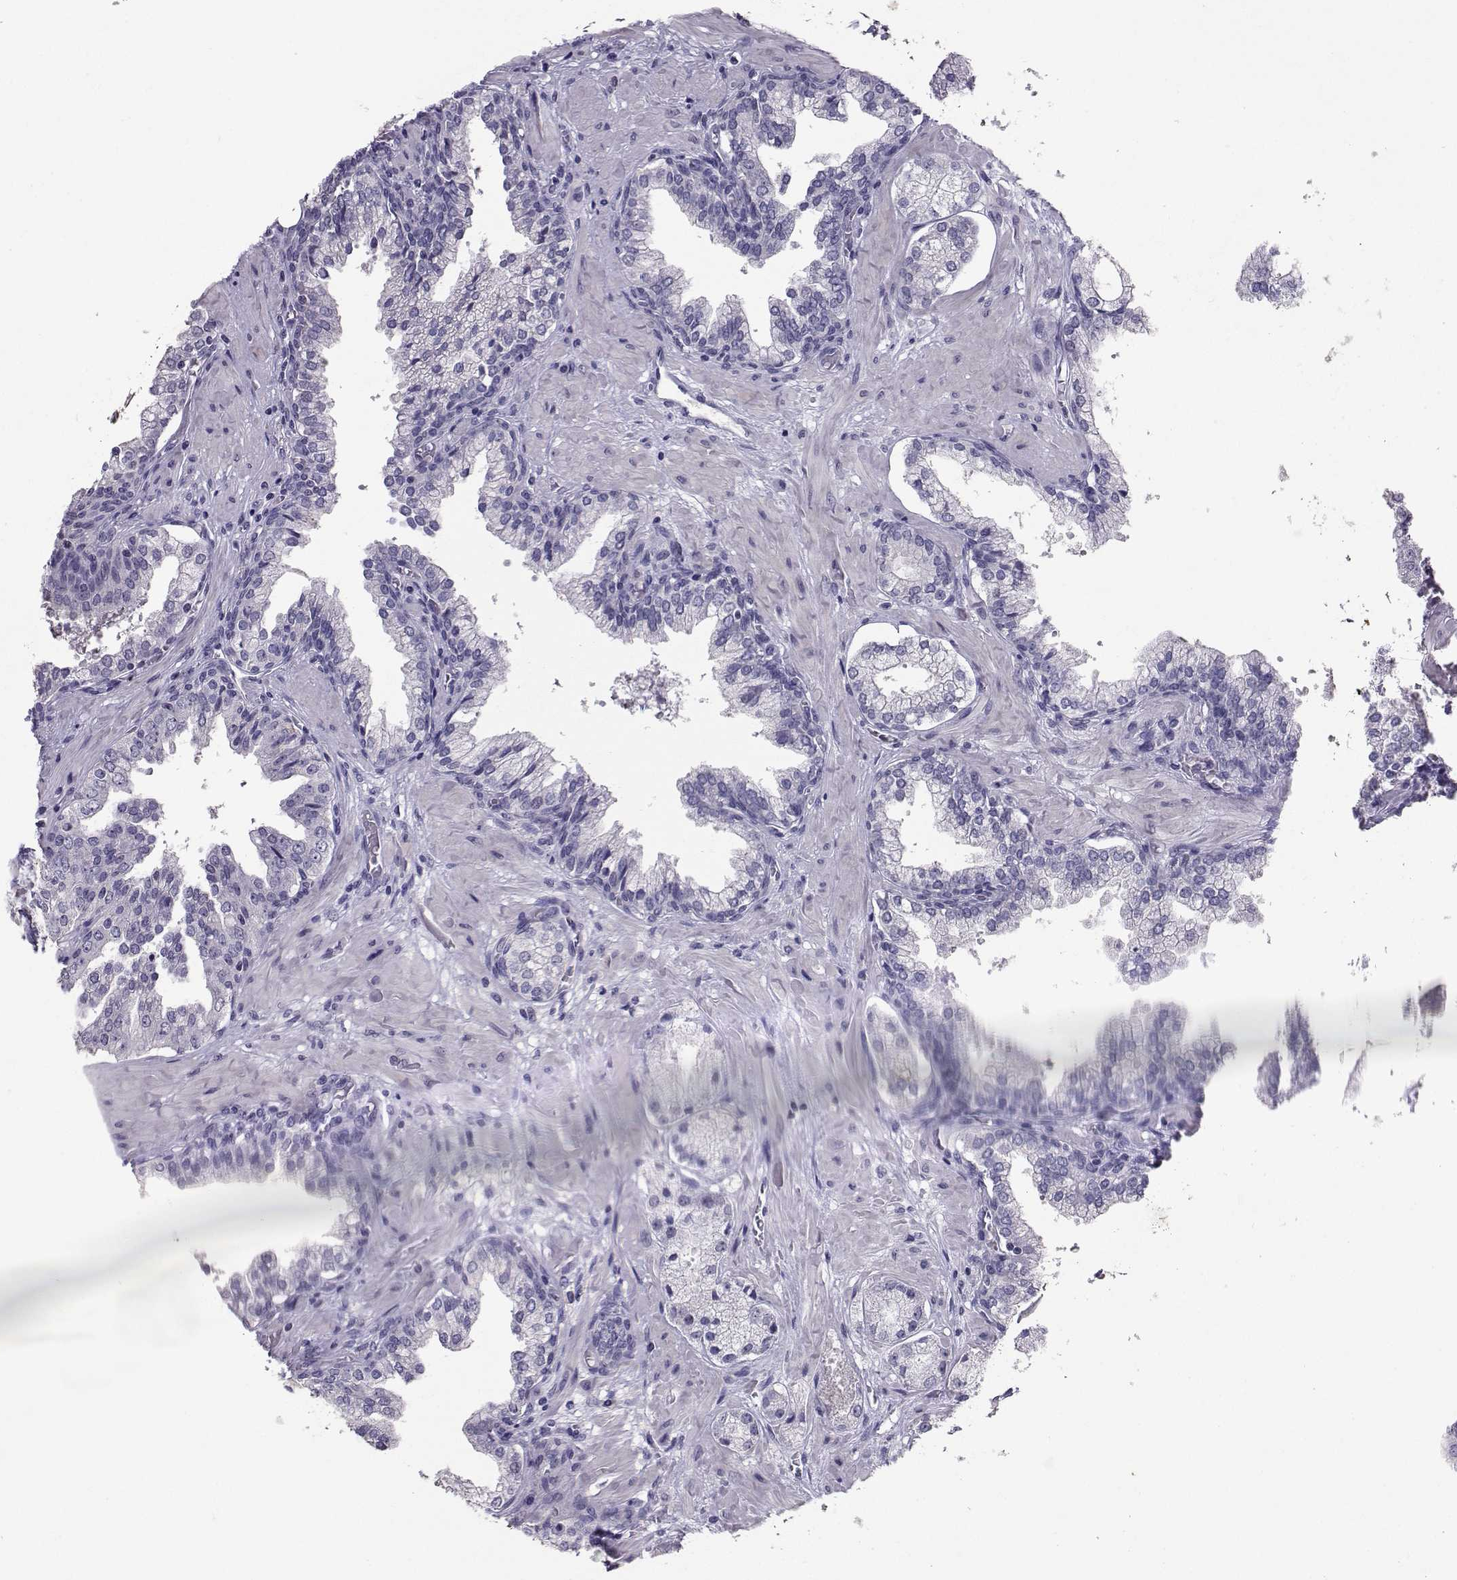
{"staining": {"intensity": "negative", "quantity": "none", "location": "none"}, "tissue": "prostate cancer", "cell_type": "Tumor cells", "image_type": "cancer", "snomed": [{"axis": "morphology", "description": "Adenocarcinoma, NOS"}, {"axis": "topography", "description": "Prostate and seminal vesicle, NOS"}, {"axis": "topography", "description": "Prostate"}], "caption": "A photomicrograph of human prostate adenocarcinoma is negative for staining in tumor cells. The staining is performed using DAB (3,3'-diaminobenzidine) brown chromogen with nuclei counter-stained in using hematoxylin.", "gene": "CARTPT", "patient": {"sex": "male", "age": 44}}